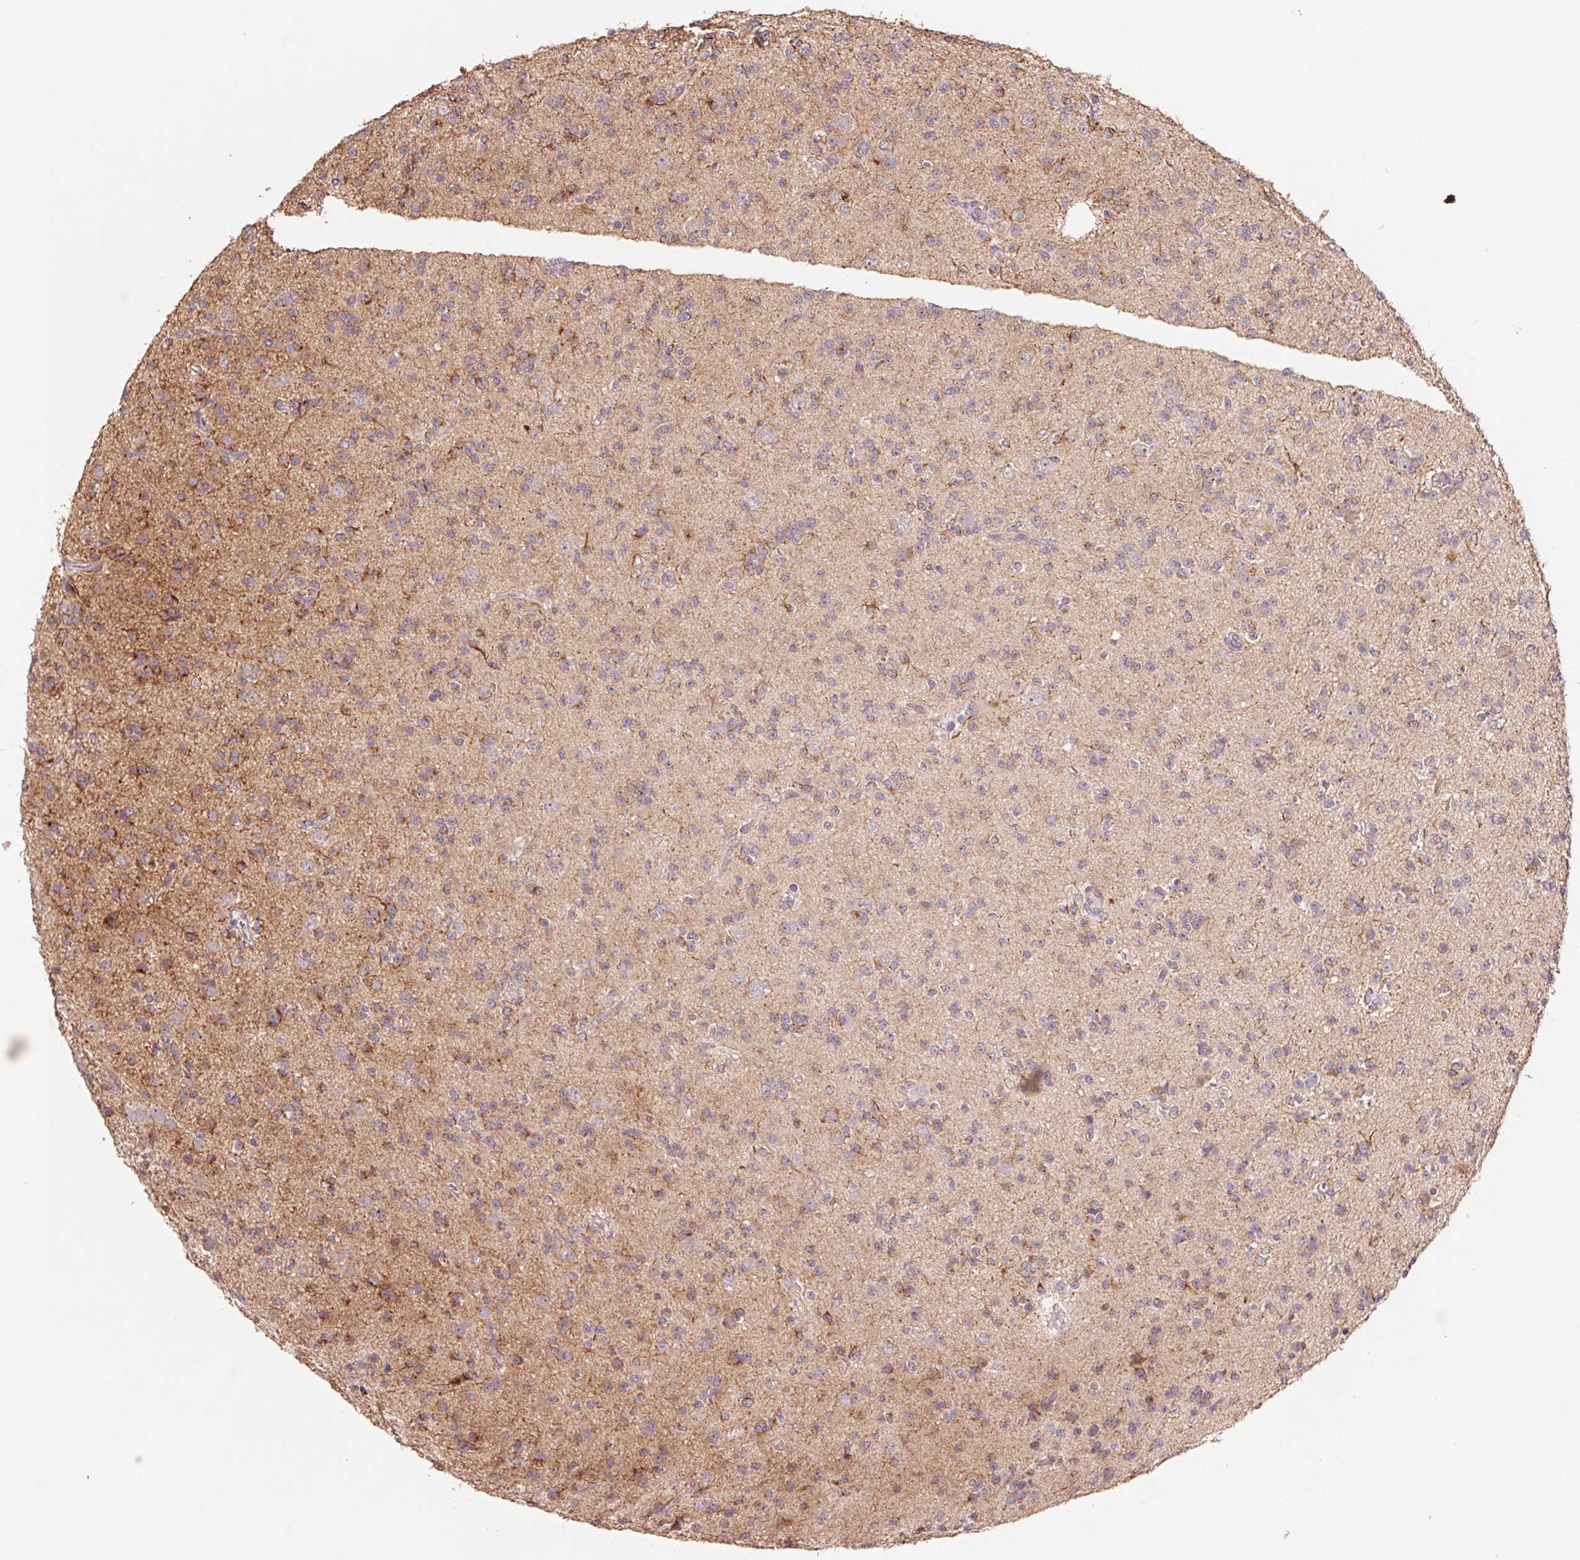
{"staining": {"intensity": "moderate", "quantity": "<25%", "location": "cytoplasmic/membranous"}, "tissue": "glioma", "cell_type": "Tumor cells", "image_type": "cancer", "snomed": [{"axis": "morphology", "description": "Glioma, malignant, High grade"}, {"axis": "topography", "description": "Brain"}], "caption": "Immunohistochemical staining of human glioma shows low levels of moderate cytoplasmic/membranous protein staining in approximately <25% of tumor cells. Ihc stains the protein of interest in brown and the nuclei are stained blue.", "gene": "GRM2", "patient": {"sex": "male", "age": 36}}